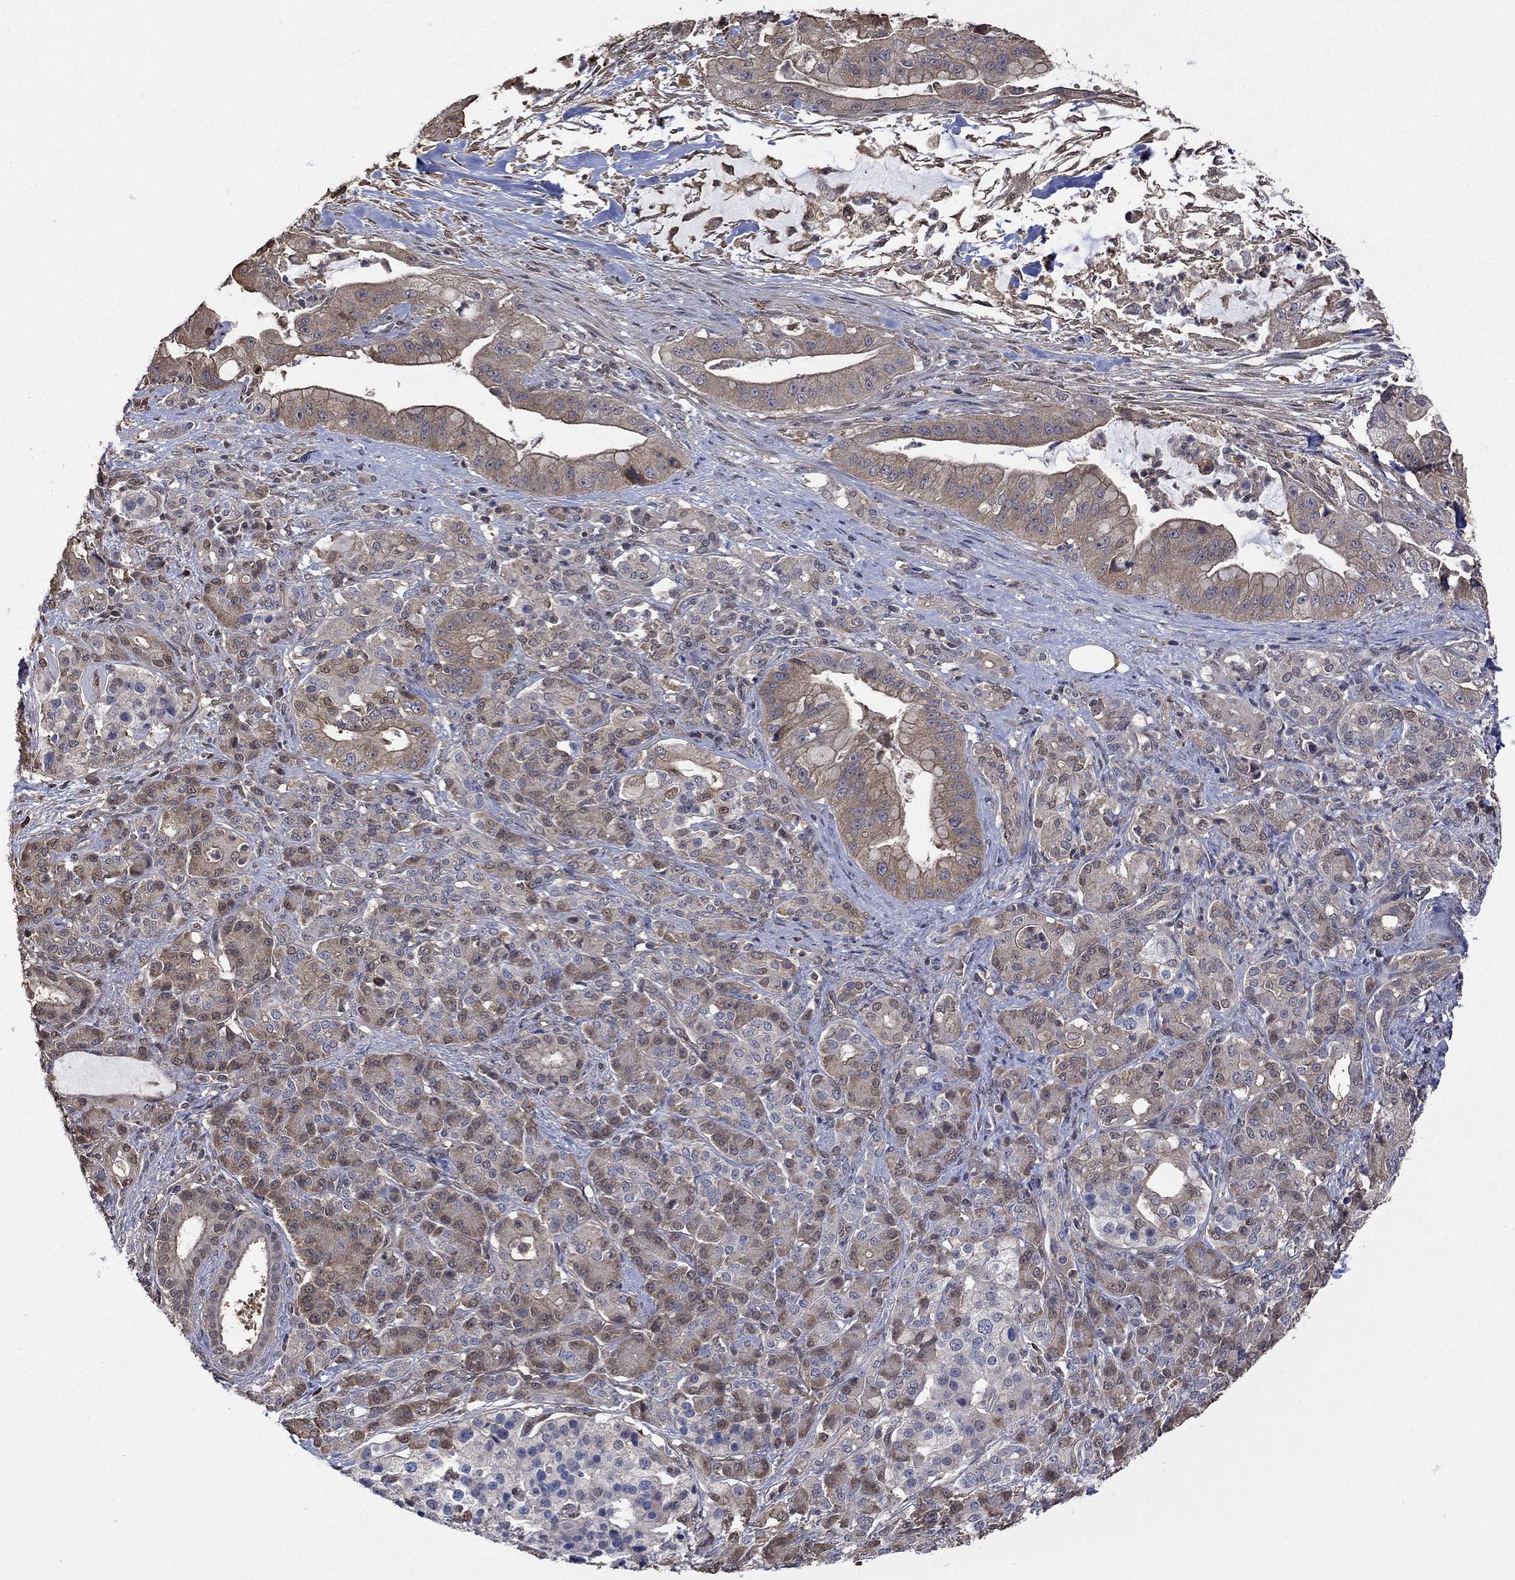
{"staining": {"intensity": "weak", "quantity": "25%-75%", "location": "cytoplasmic/membranous"}, "tissue": "pancreatic cancer", "cell_type": "Tumor cells", "image_type": "cancer", "snomed": [{"axis": "morphology", "description": "Normal tissue, NOS"}, {"axis": "morphology", "description": "Inflammation, NOS"}, {"axis": "morphology", "description": "Adenocarcinoma, NOS"}, {"axis": "topography", "description": "Pancreas"}], "caption": "High-magnification brightfield microscopy of pancreatic adenocarcinoma stained with DAB (3,3'-diaminobenzidine) (brown) and counterstained with hematoxylin (blue). tumor cells exhibit weak cytoplasmic/membranous expression is appreciated in approximately25%-75% of cells.", "gene": "RNF114", "patient": {"sex": "male", "age": 57}}